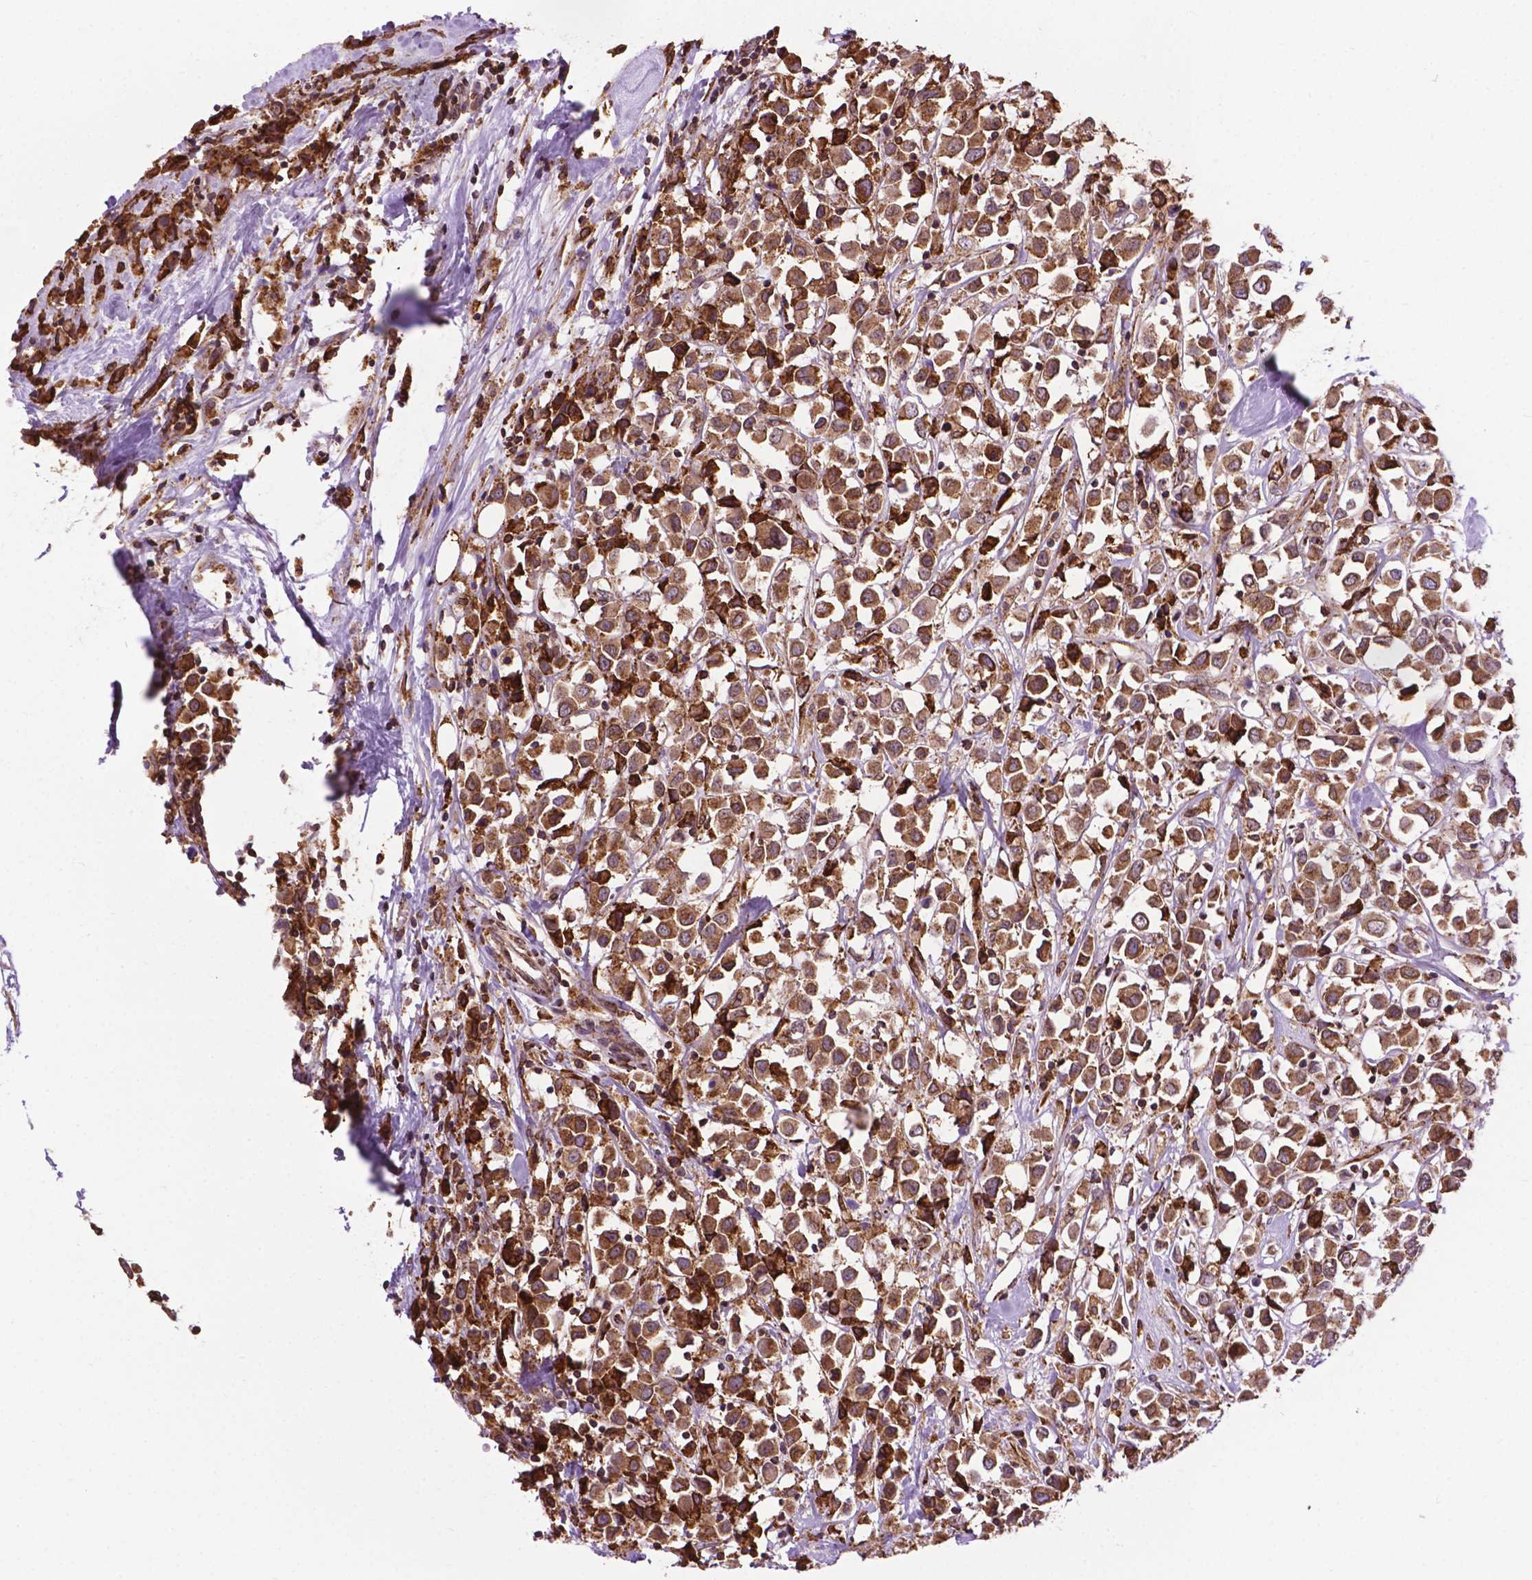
{"staining": {"intensity": "moderate", "quantity": ">75%", "location": "cytoplasmic/membranous"}, "tissue": "breast cancer", "cell_type": "Tumor cells", "image_type": "cancer", "snomed": [{"axis": "morphology", "description": "Duct carcinoma"}, {"axis": "topography", "description": "Breast"}], "caption": "Infiltrating ductal carcinoma (breast) stained for a protein (brown) exhibits moderate cytoplasmic/membranous positive staining in about >75% of tumor cells.", "gene": "GANAB", "patient": {"sex": "female", "age": 61}}